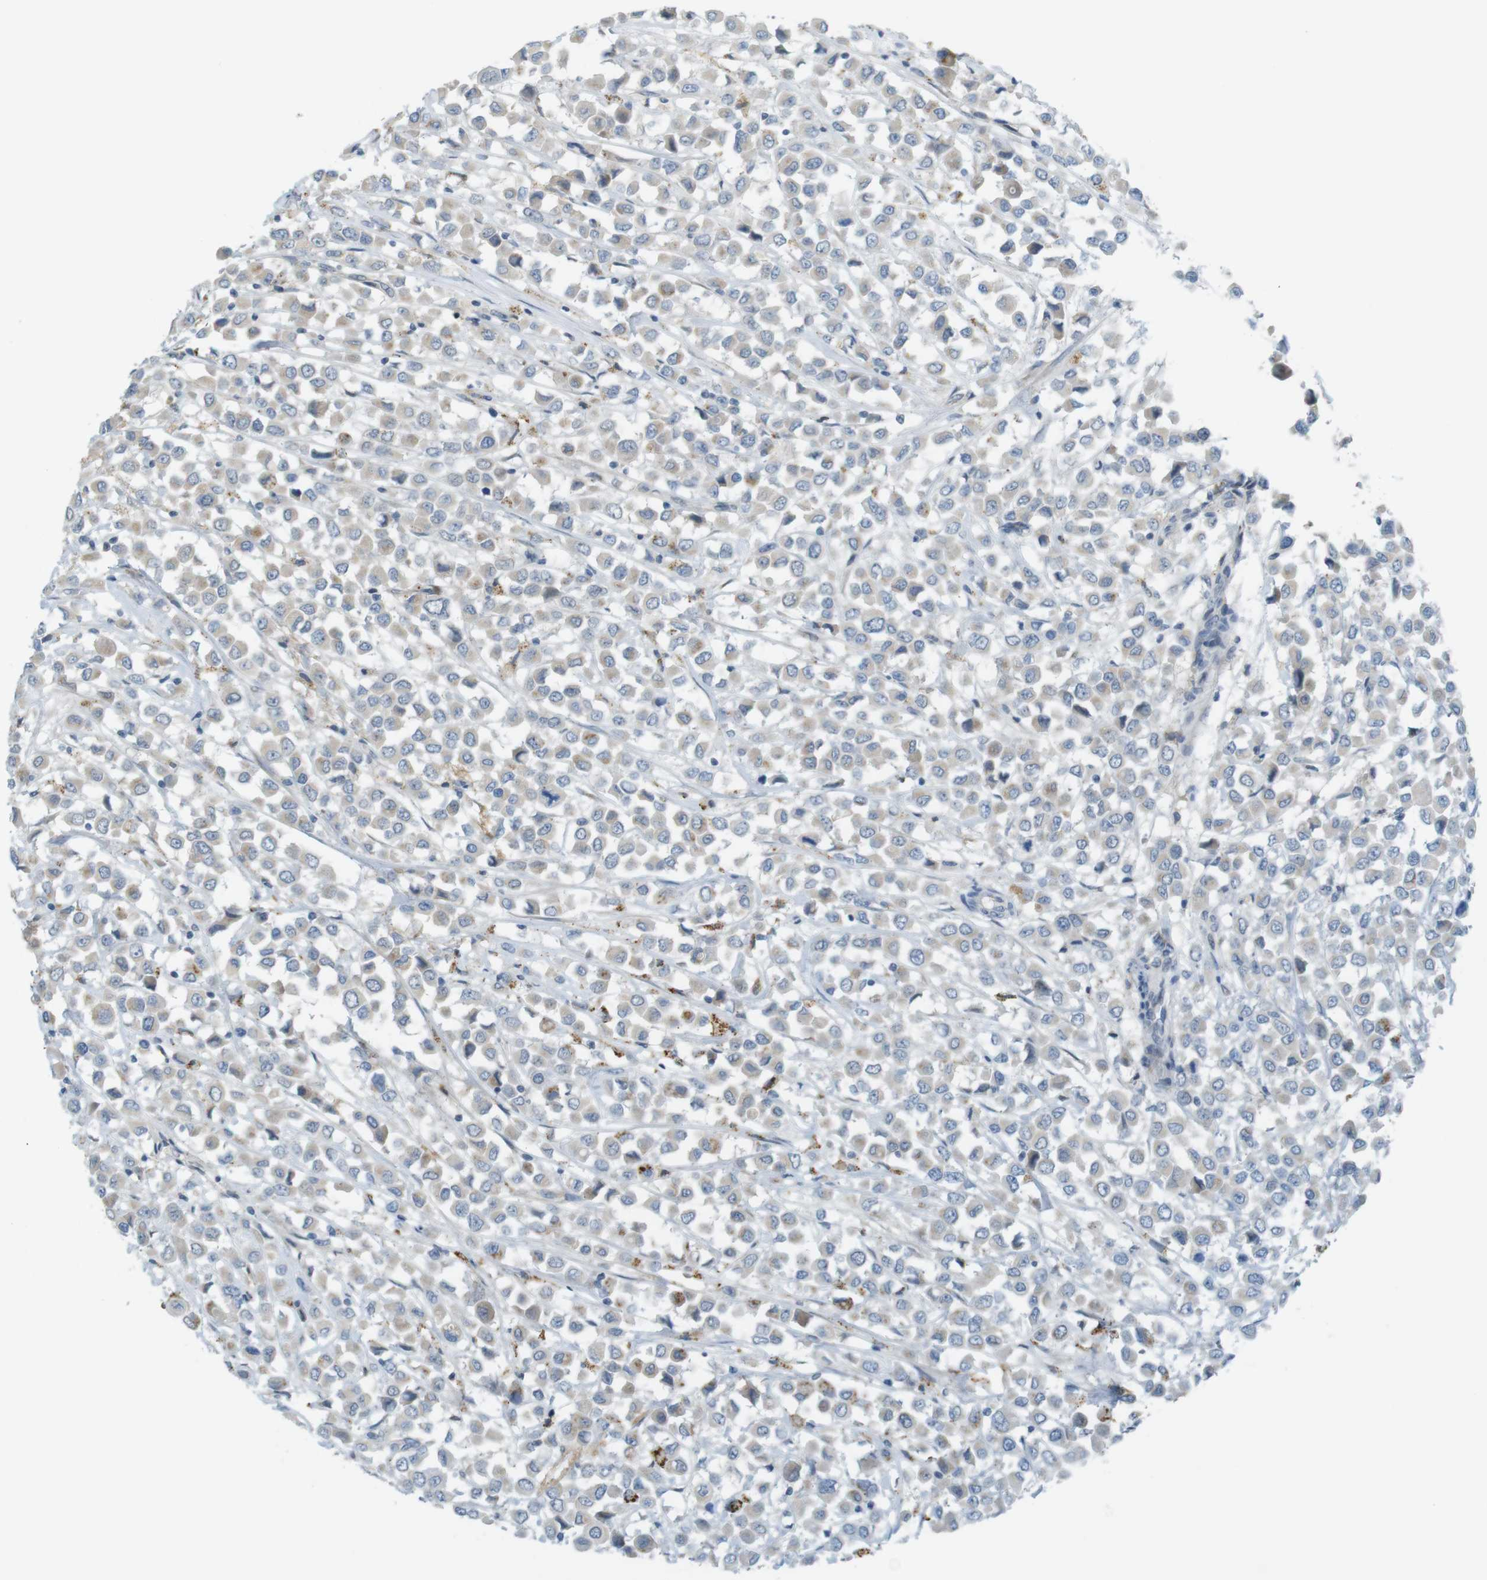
{"staining": {"intensity": "weak", "quantity": ">75%", "location": "cytoplasmic/membranous"}, "tissue": "breast cancer", "cell_type": "Tumor cells", "image_type": "cancer", "snomed": [{"axis": "morphology", "description": "Duct carcinoma"}, {"axis": "topography", "description": "Breast"}], "caption": "A brown stain shows weak cytoplasmic/membranous positivity of a protein in breast cancer tumor cells.", "gene": "UGT8", "patient": {"sex": "female", "age": 61}}